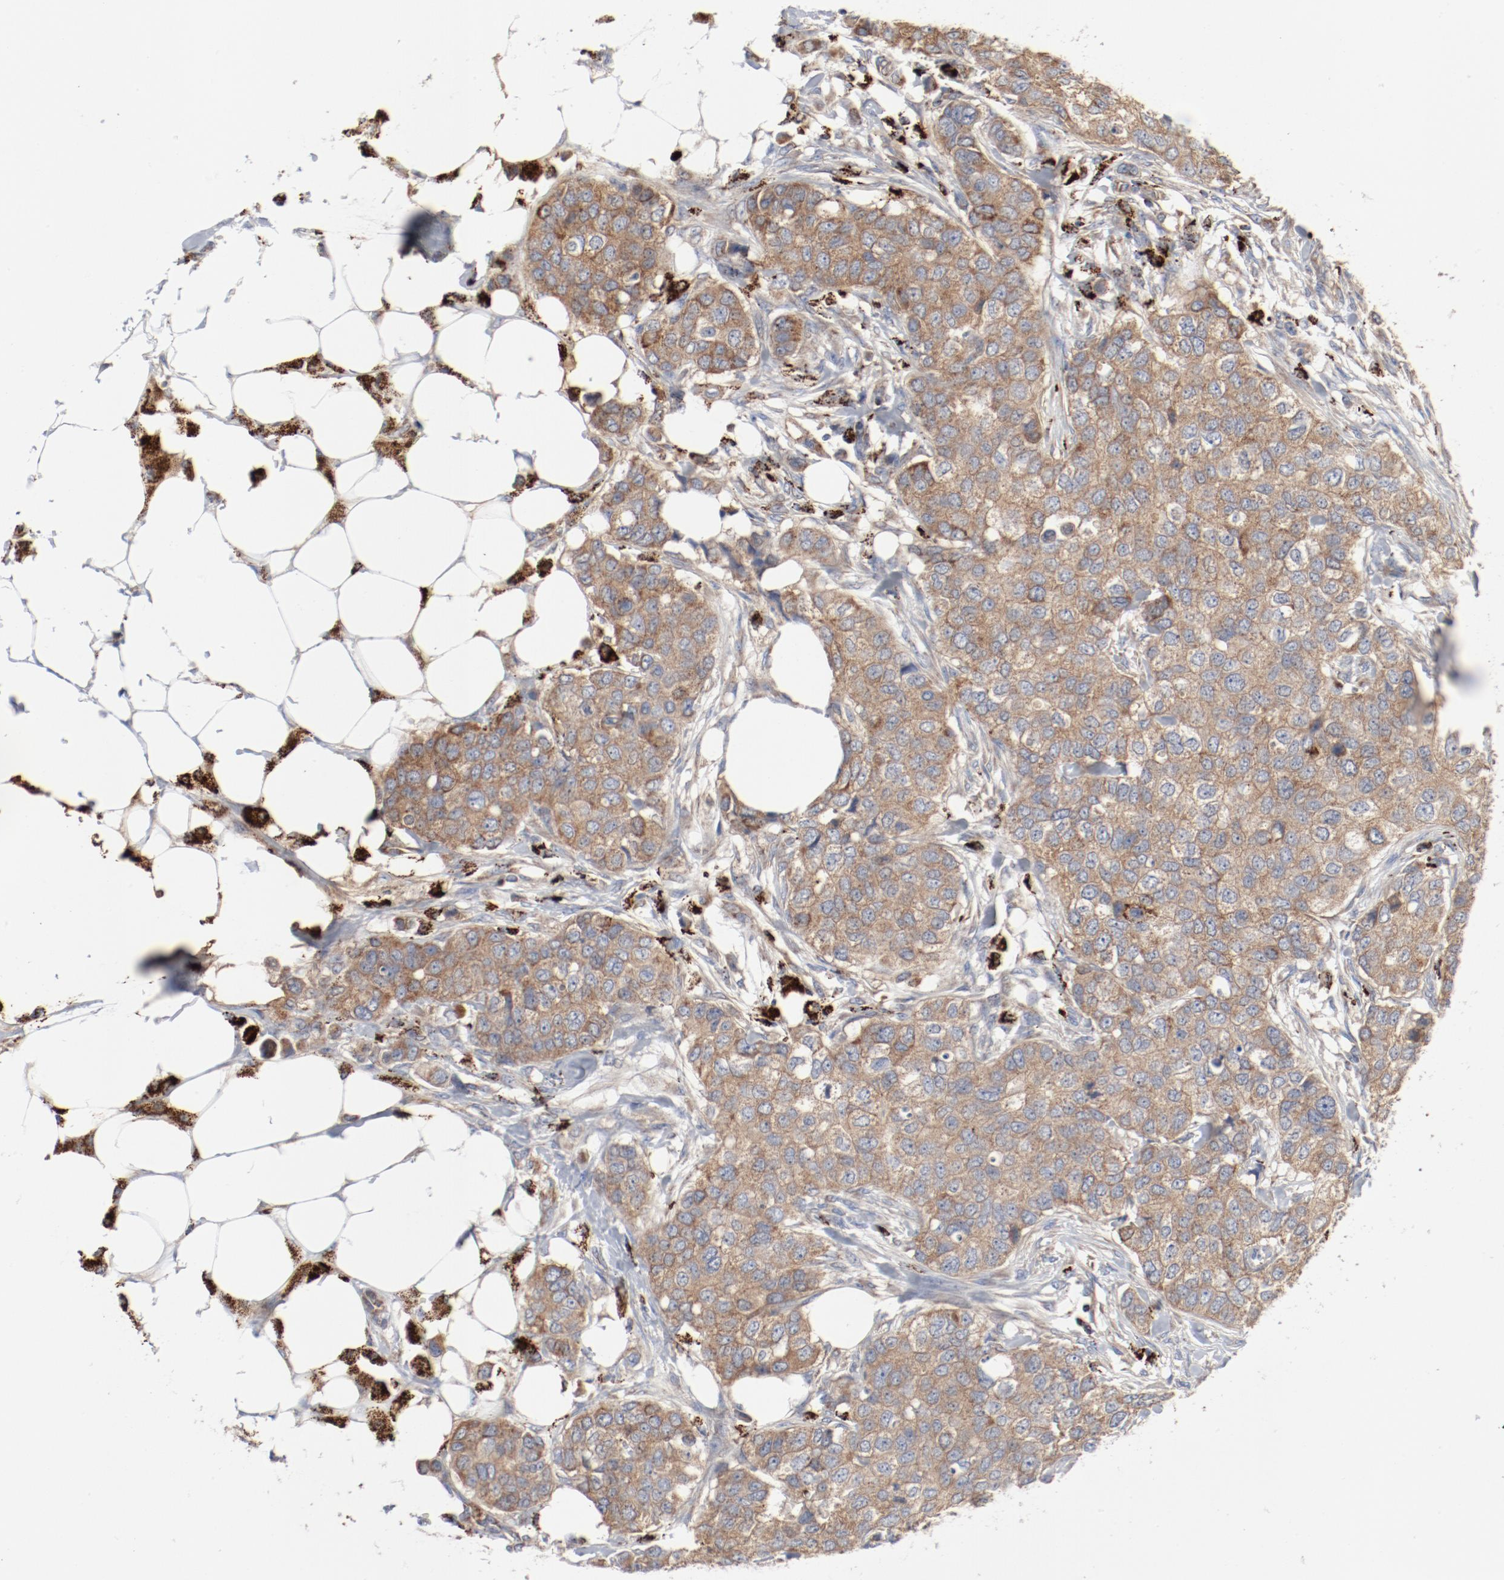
{"staining": {"intensity": "moderate", "quantity": ">75%", "location": "cytoplasmic/membranous"}, "tissue": "breast cancer", "cell_type": "Tumor cells", "image_type": "cancer", "snomed": [{"axis": "morphology", "description": "Normal tissue, NOS"}, {"axis": "morphology", "description": "Duct carcinoma"}, {"axis": "topography", "description": "Breast"}], "caption": "A brown stain shows moderate cytoplasmic/membranous staining of a protein in breast infiltrating ductal carcinoma tumor cells.", "gene": "SETD3", "patient": {"sex": "female", "age": 49}}